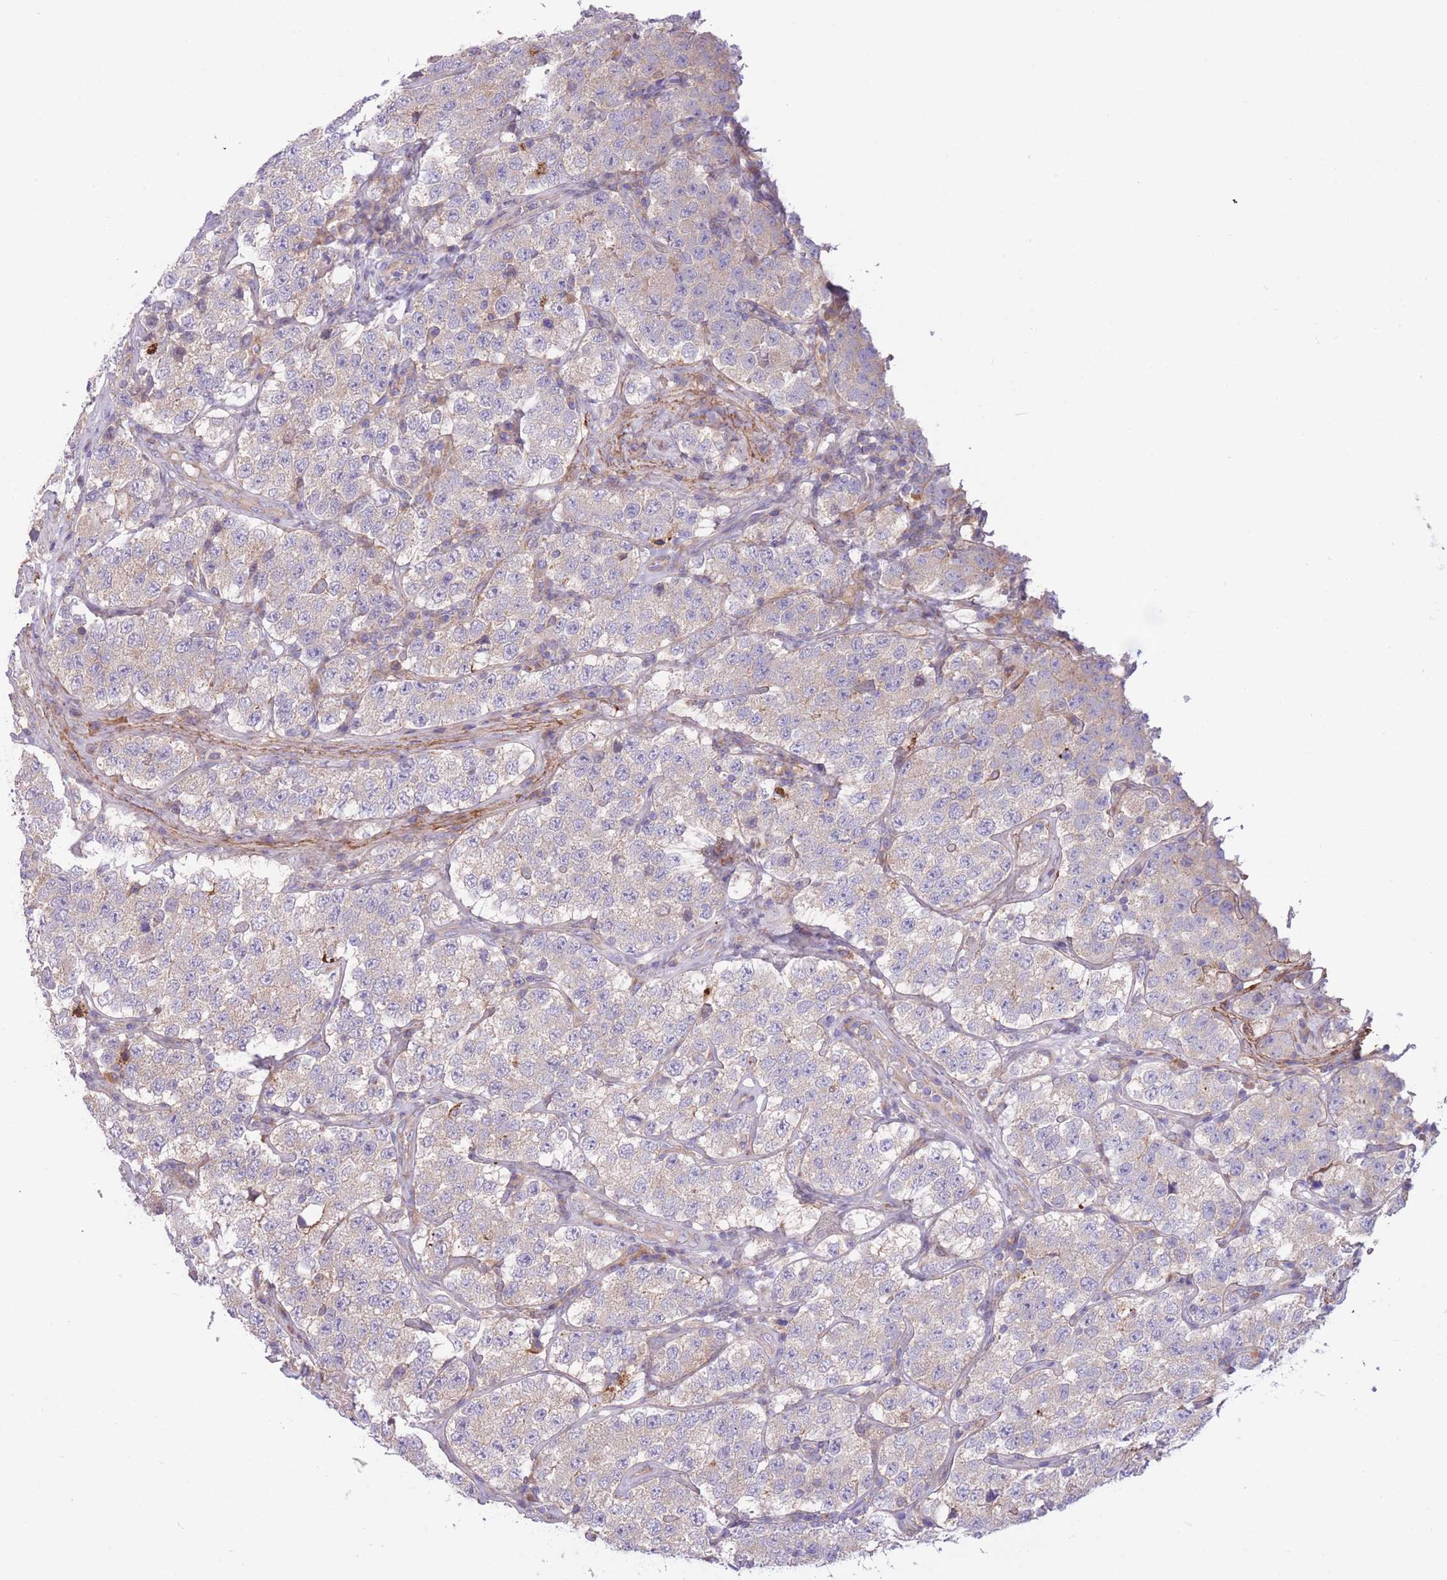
{"staining": {"intensity": "negative", "quantity": "none", "location": "none"}, "tissue": "testis cancer", "cell_type": "Tumor cells", "image_type": "cancer", "snomed": [{"axis": "morphology", "description": "Seminoma, NOS"}, {"axis": "topography", "description": "Testis"}], "caption": "An immunohistochemistry photomicrograph of seminoma (testis) is shown. There is no staining in tumor cells of seminoma (testis). (DAB (3,3'-diaminobenzidine) immunohistochemistry (IHC), high magnification).", "gene": "ATP13A2", "patient": {"sex": "male", "age": 34}}